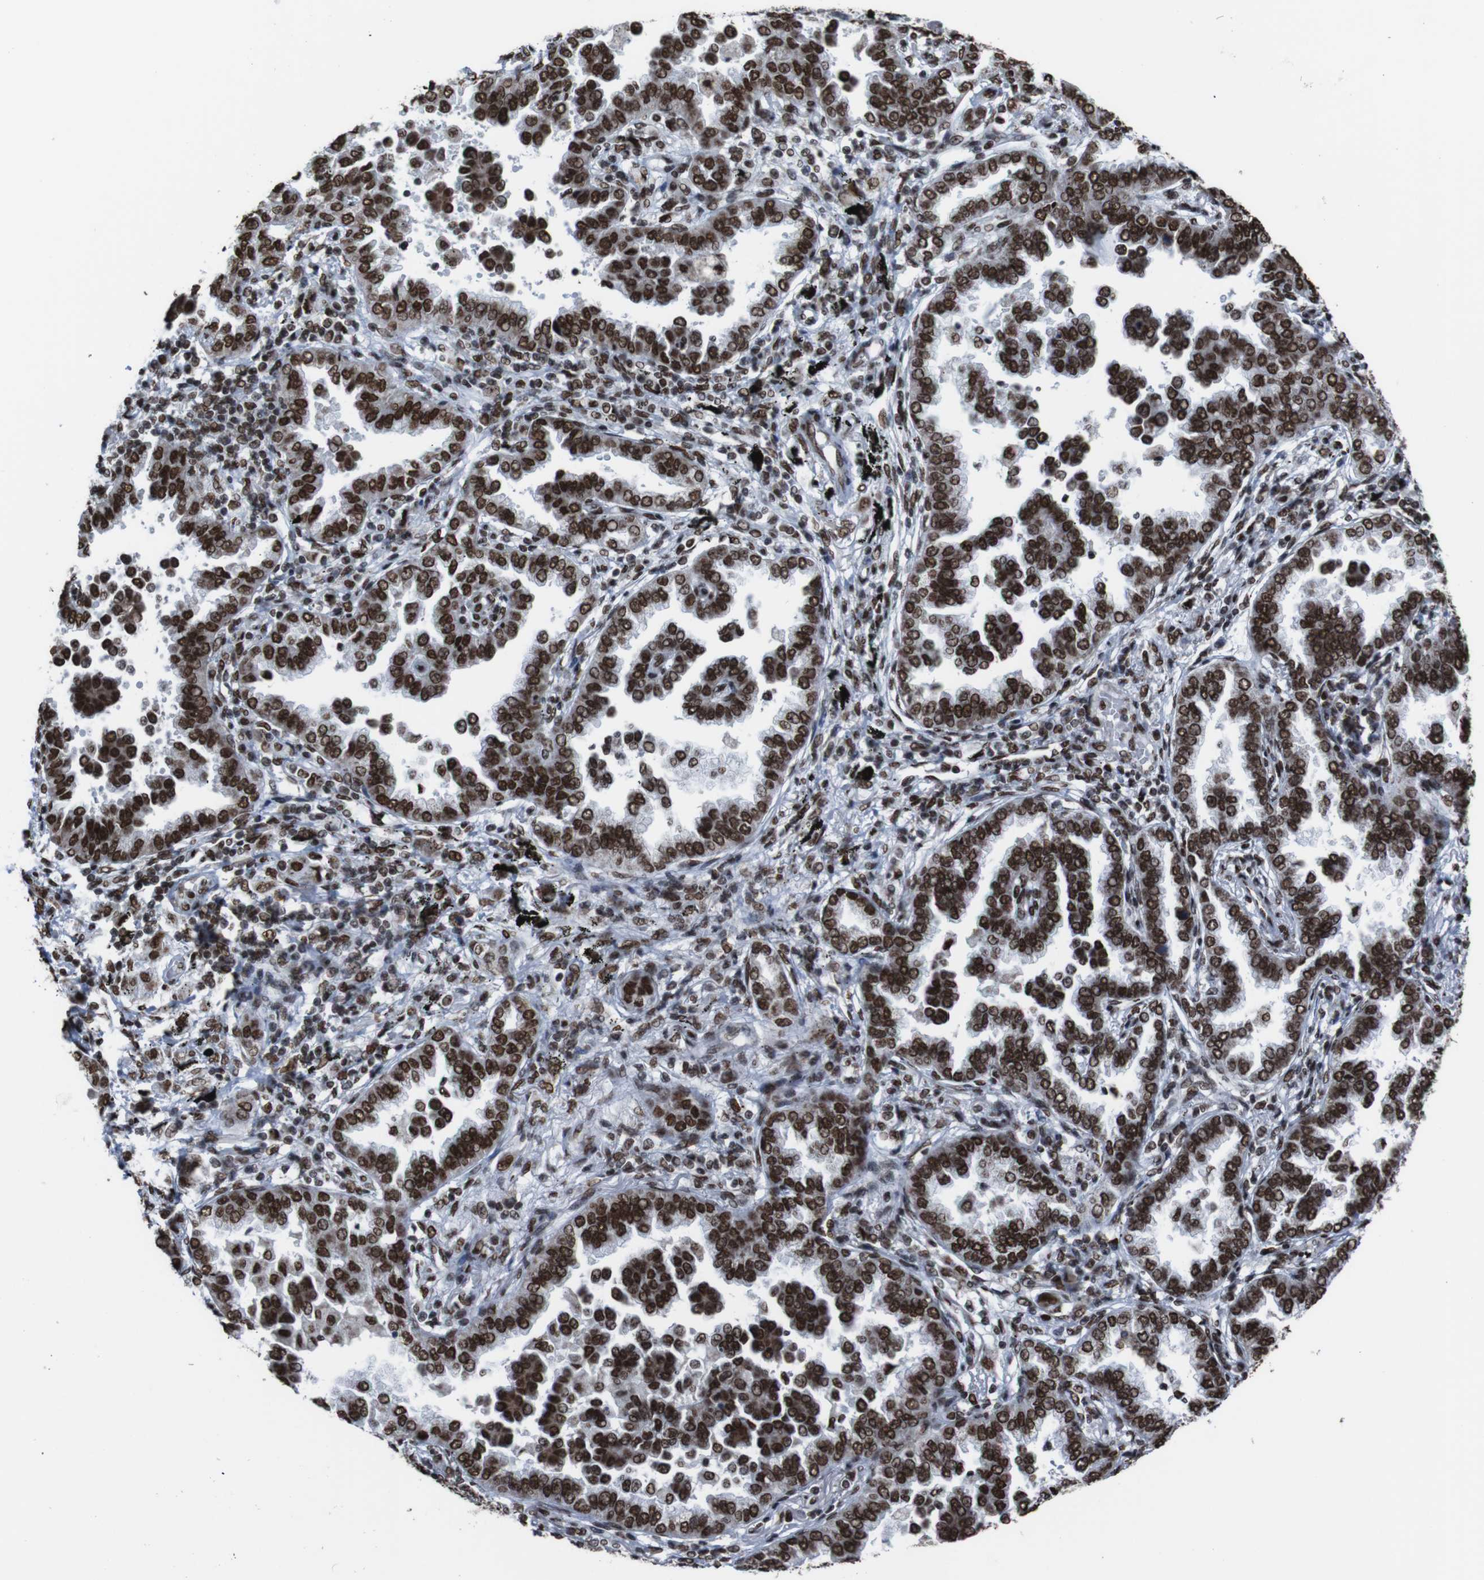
{"staining": {"intensity": "strong", "quantity": ">75%", "location": "nuclear"}, "tissue": "lung cancer", "cell_type": "Tumor cells", "image_type": "cancer", "snomed": [{"axis": "morphology", "description": "Normal tissue, NOS"}, {"axis": "morphology", "description": "Adenocarcinoma, NOS"}, {"axis": "topography", "description": "Lung"}], "caption": "Lung cancer stained for a protein demonstrates strong nuclear positivity in tumor cells. Using DAB (3,3'-diaminobenzidine) (brown) and hematoxylin (blue) stains, captured at high magnification using brightfield microscopy.", "gene": "ROMO1", "patient": {"sex": "male", "age": 59}}